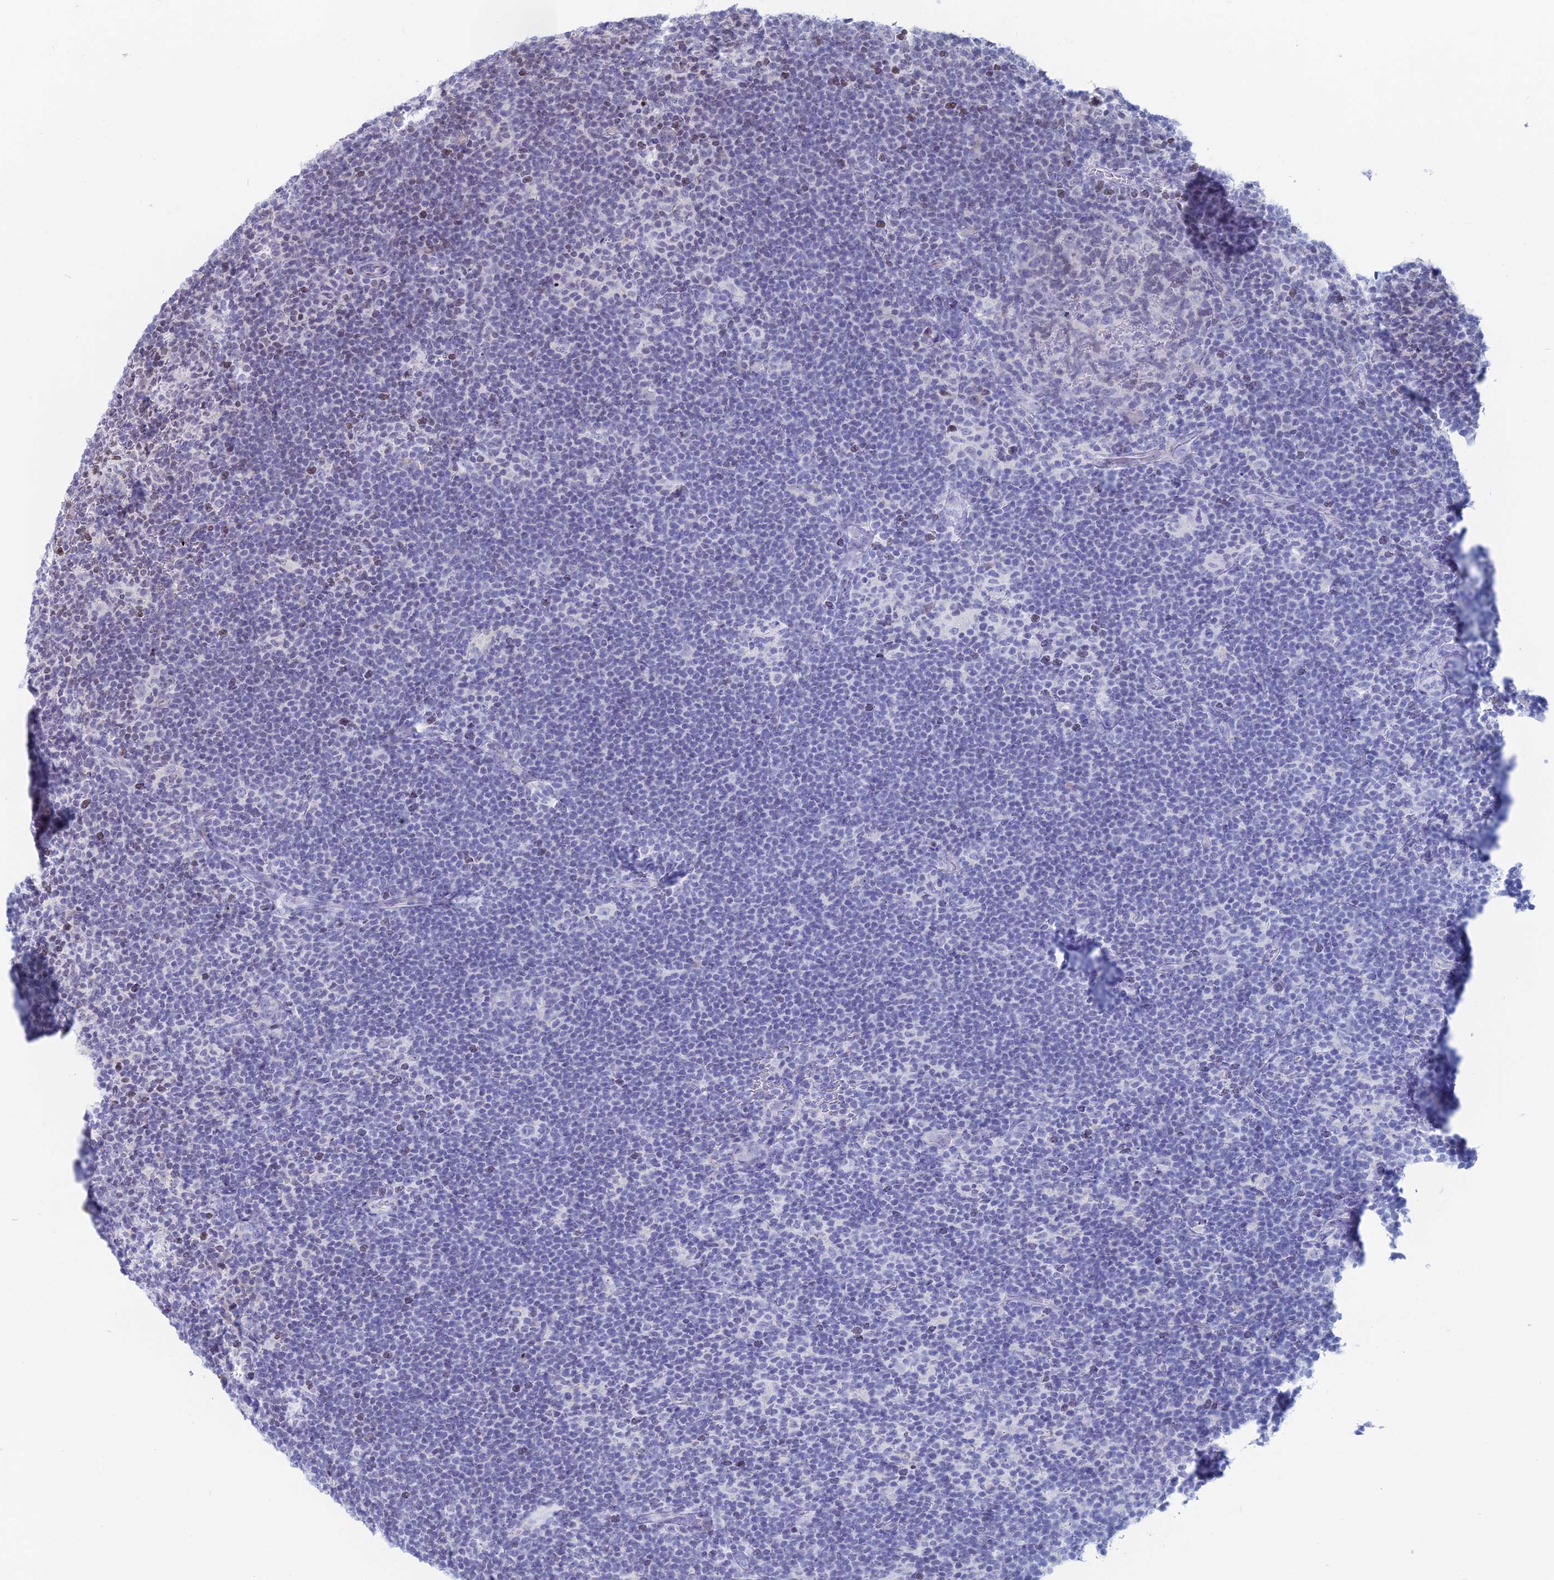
{"staining": {"intensity": "negative", "quantity": "none", "location": "none"}, "tissue": "lymphoma", "cell_type": "Tumor cells", "image_type": "cancer", "snomed": [{"axis": "morphology", "description": "Hodgkin's disease, NOS"}, {"axis": "topography", "description": "Lymph node"}], "caption": "This is an immunohistochemistry (IHC) micrograph of human Hodgkin's disease. There is no staining in tumor cells.", "gene": "CERS6", "patient": {"sex": "female", "age": 57}}